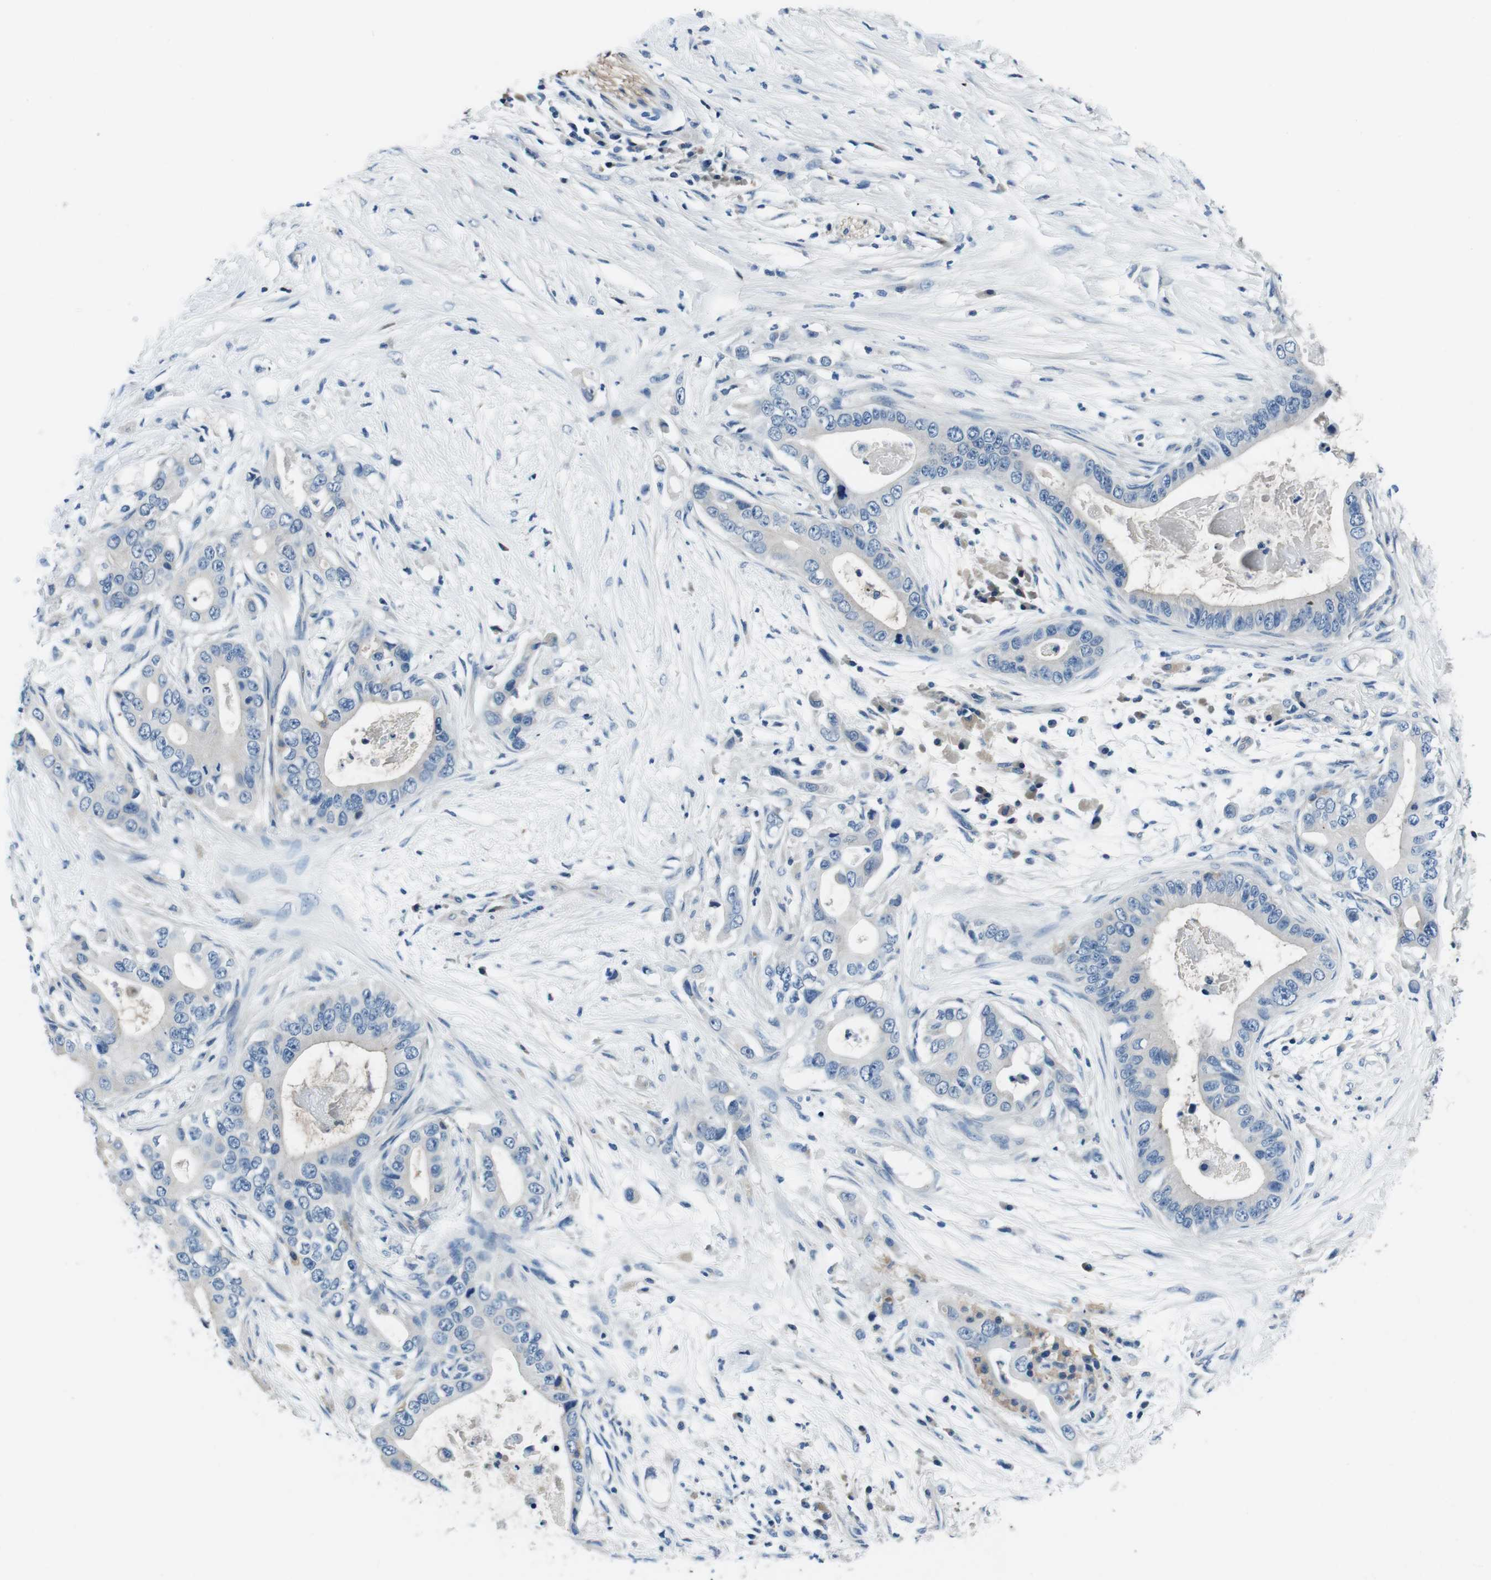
{"staining": {"intensity": "negative", "quantity": "none", "location": "none"}, "tissue": "pancreatic cancer", "cell_type": "Tumor cells", "image_type": "cancer", "snomed": [{"axis": "morphology", "description": "Adenocarcinoma, NOS"}, {"axis": "topography", "description": "Pancreas"}], "caption": "The IHC photomicrograph has no significant positivity in tumor cells of adenocarcinoma (pancreatic) tissue.", "gene": "CASQ1", "patient": {"sex": "male", "age": 77}}